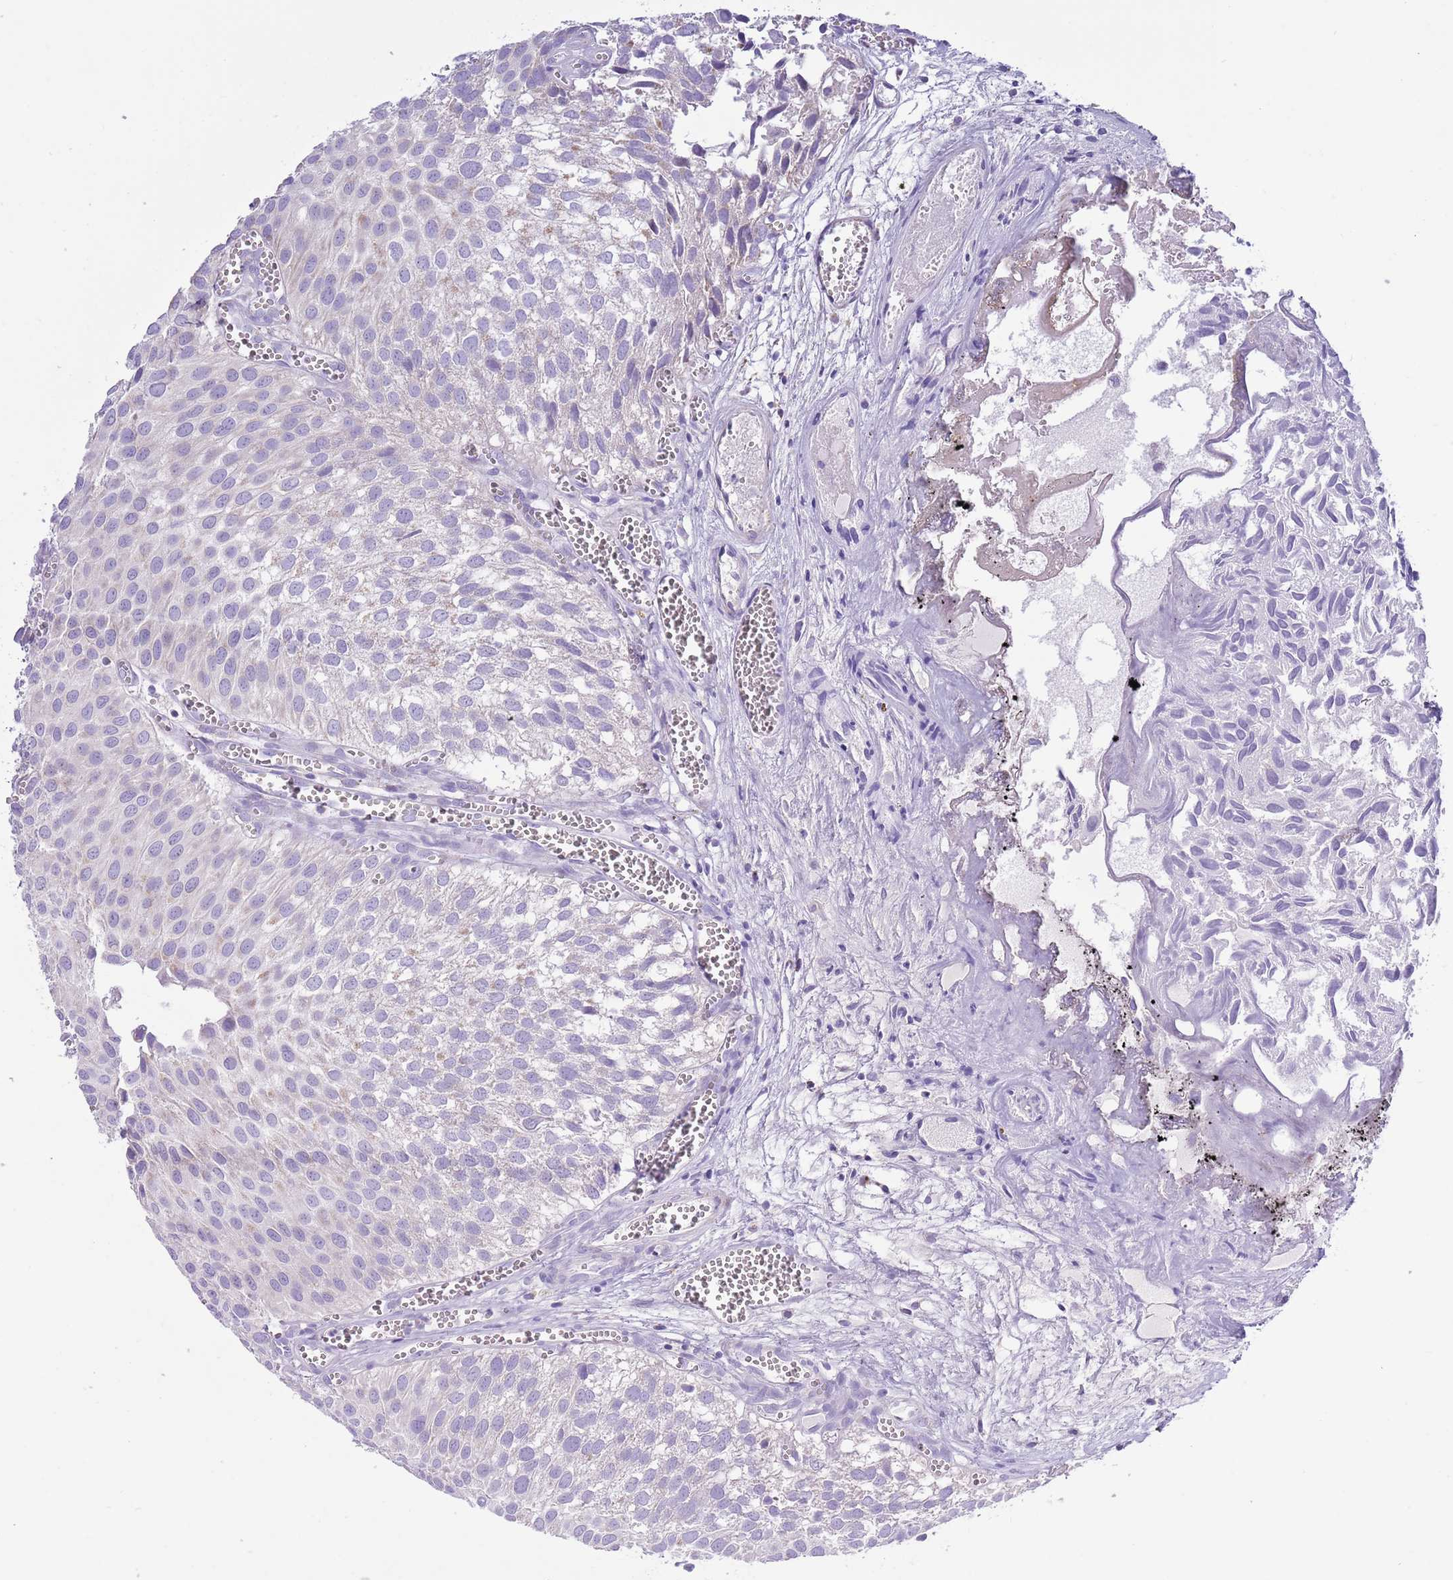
{"staining": {"intensity": "negative", "quantity": "none", "location": "none"}, "tissue": "urothelial cancer", "cell_type": "Tumor cells", "image_type": "cancer", "snomed": [{"axis": "morphology", "description": "Urothelial carcinoma, Low grade"}, {"axis": "topography", "description": "Urinary bladder"}], "caption": "An immunohistochemistry (IHC) image of urothelial carcinoma (low-grade) is shown. There is no staining in tumor cells of urothelial carcinoma (low-grade).", "gene": "ATP6V1B1", "patient": {"sex": "male", "age": 88}}